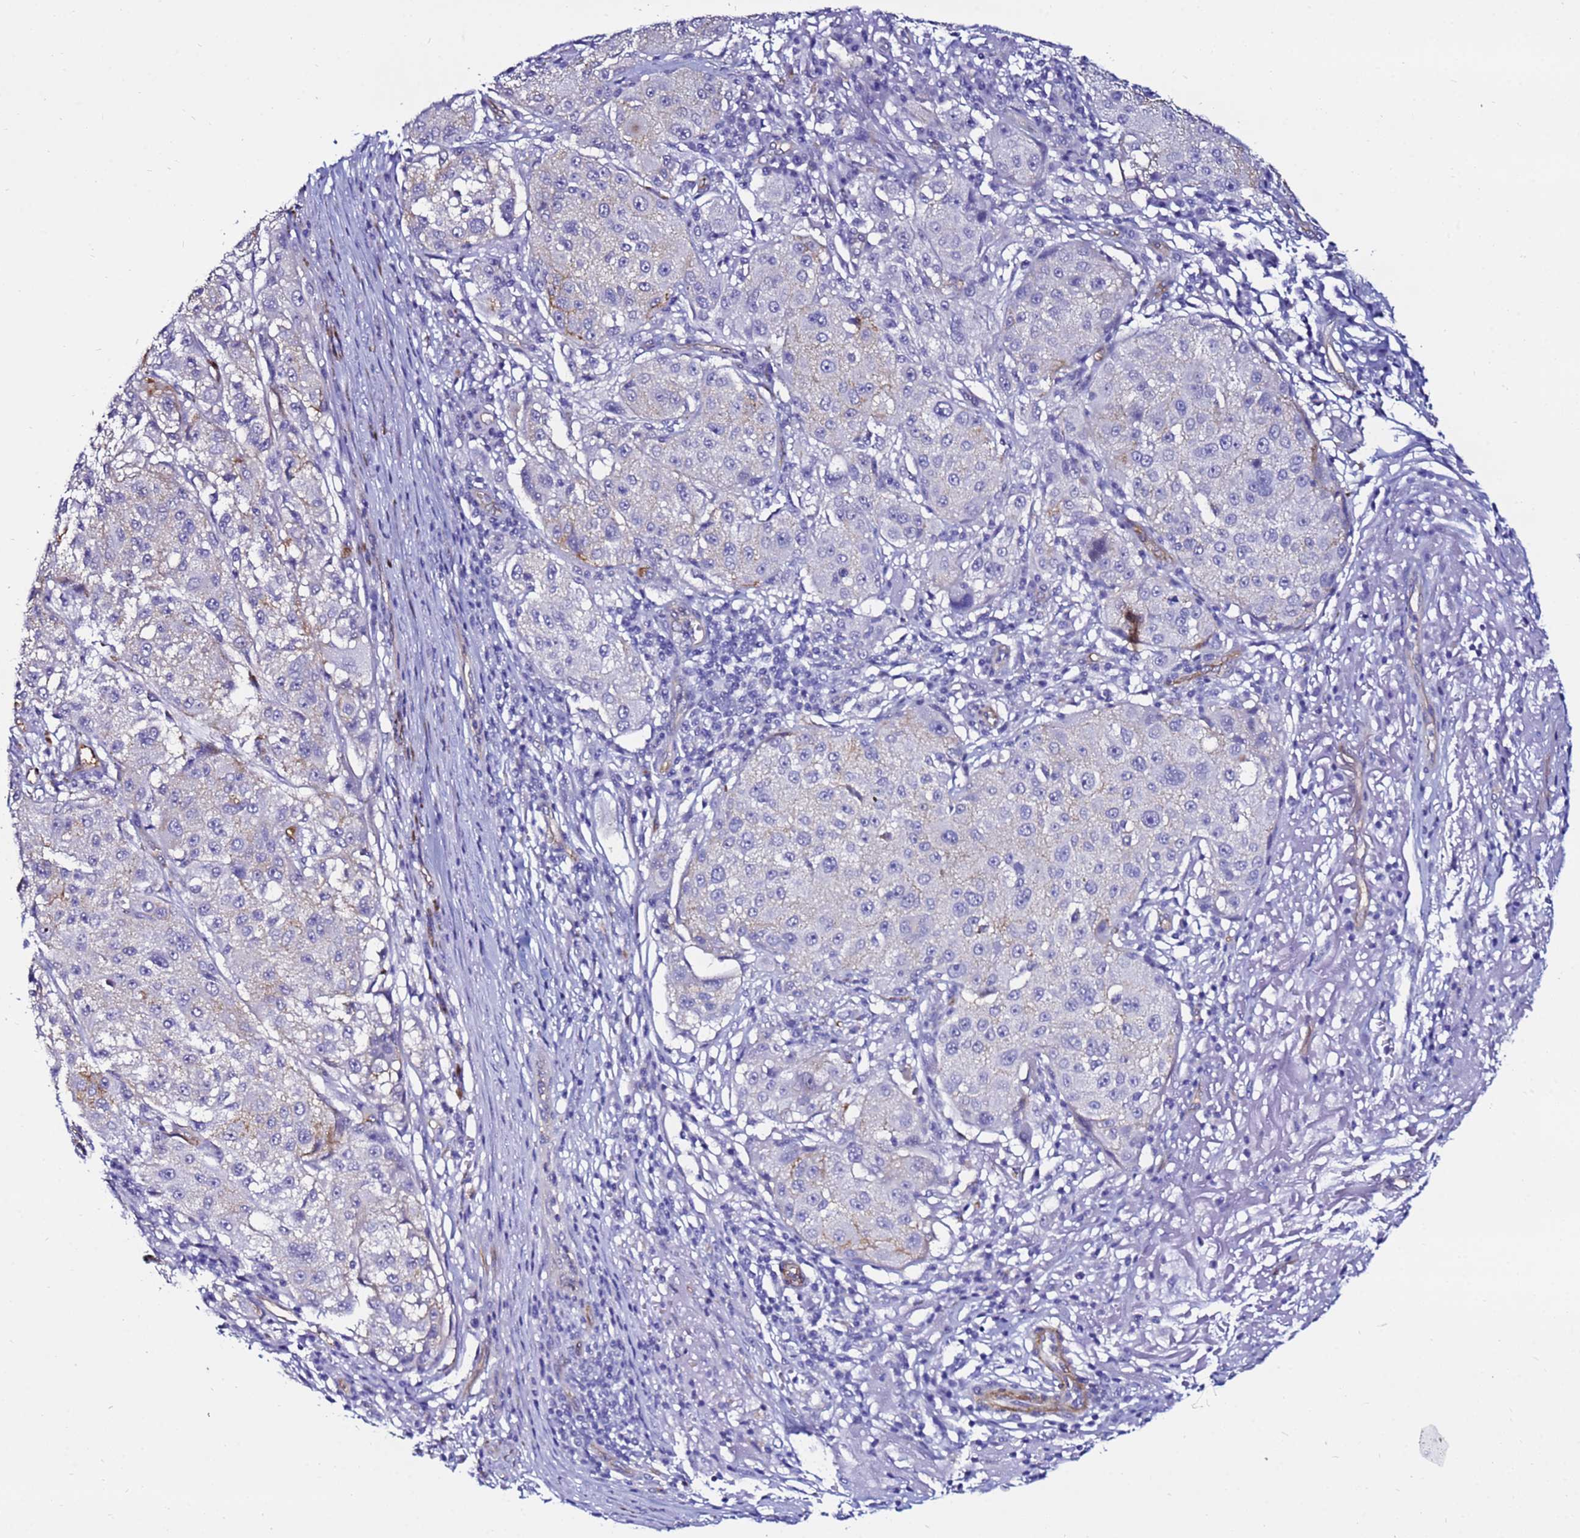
{"staining": {"intensity": "negative", "quantity": "none", "location": "none"}, "tissue": "melanoma", "cell_type": "Tumor cells", "image_type": "cancer", "snomed": [{"axis": "morphology", "description": "Necrosis, NOS"}, {"axis": "morphology", "description": "Malignant melanoma, NOS"}, {"axis": "topography", "description": "Skin"}], "caption": "The IHC histopathology image has no significant positivity in tumor cells of melanoma tissue.", "gene": "DEFB104A", "patient": {"sex": "female", "age": 87}}